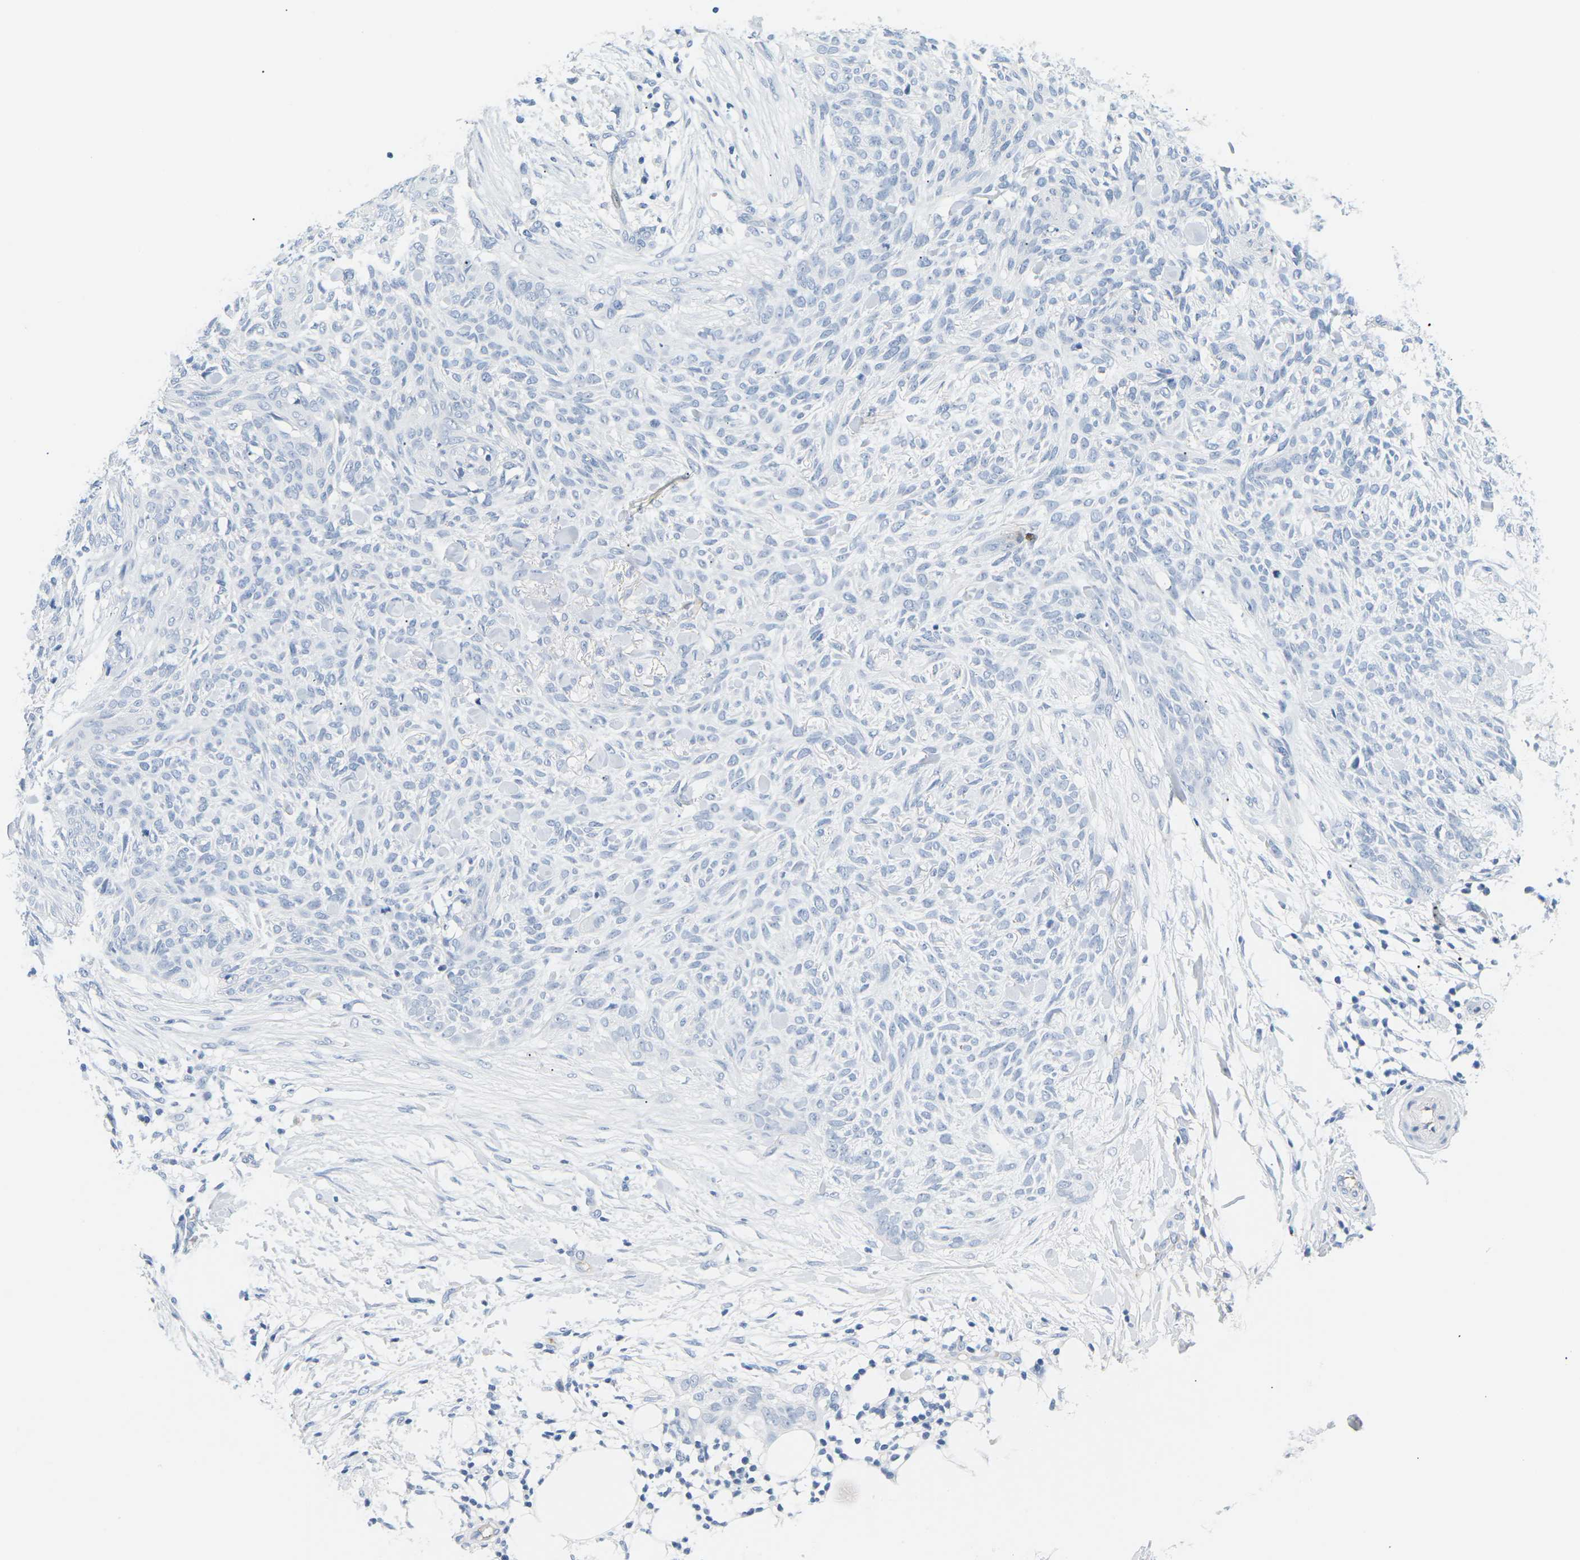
{"staining": {"intensity": "negative", "quantity": "none", "location": "none"}, "tissue": "skin cancer", "cell_type": "Tumor cells", "image_type": "cancer", "snomed": [{"axis": "morphology", "description": "Basal cell carcinoma"}, {"axis": "topography", "description": "Skin"}], "caption": "Immunohistochemistry of basal cell carcinoma (skin) displays no staining in tumor cells. Nuclei are stained in blue.", "gene": "APOB", "patient": {"sex": "female", "age": 84}}